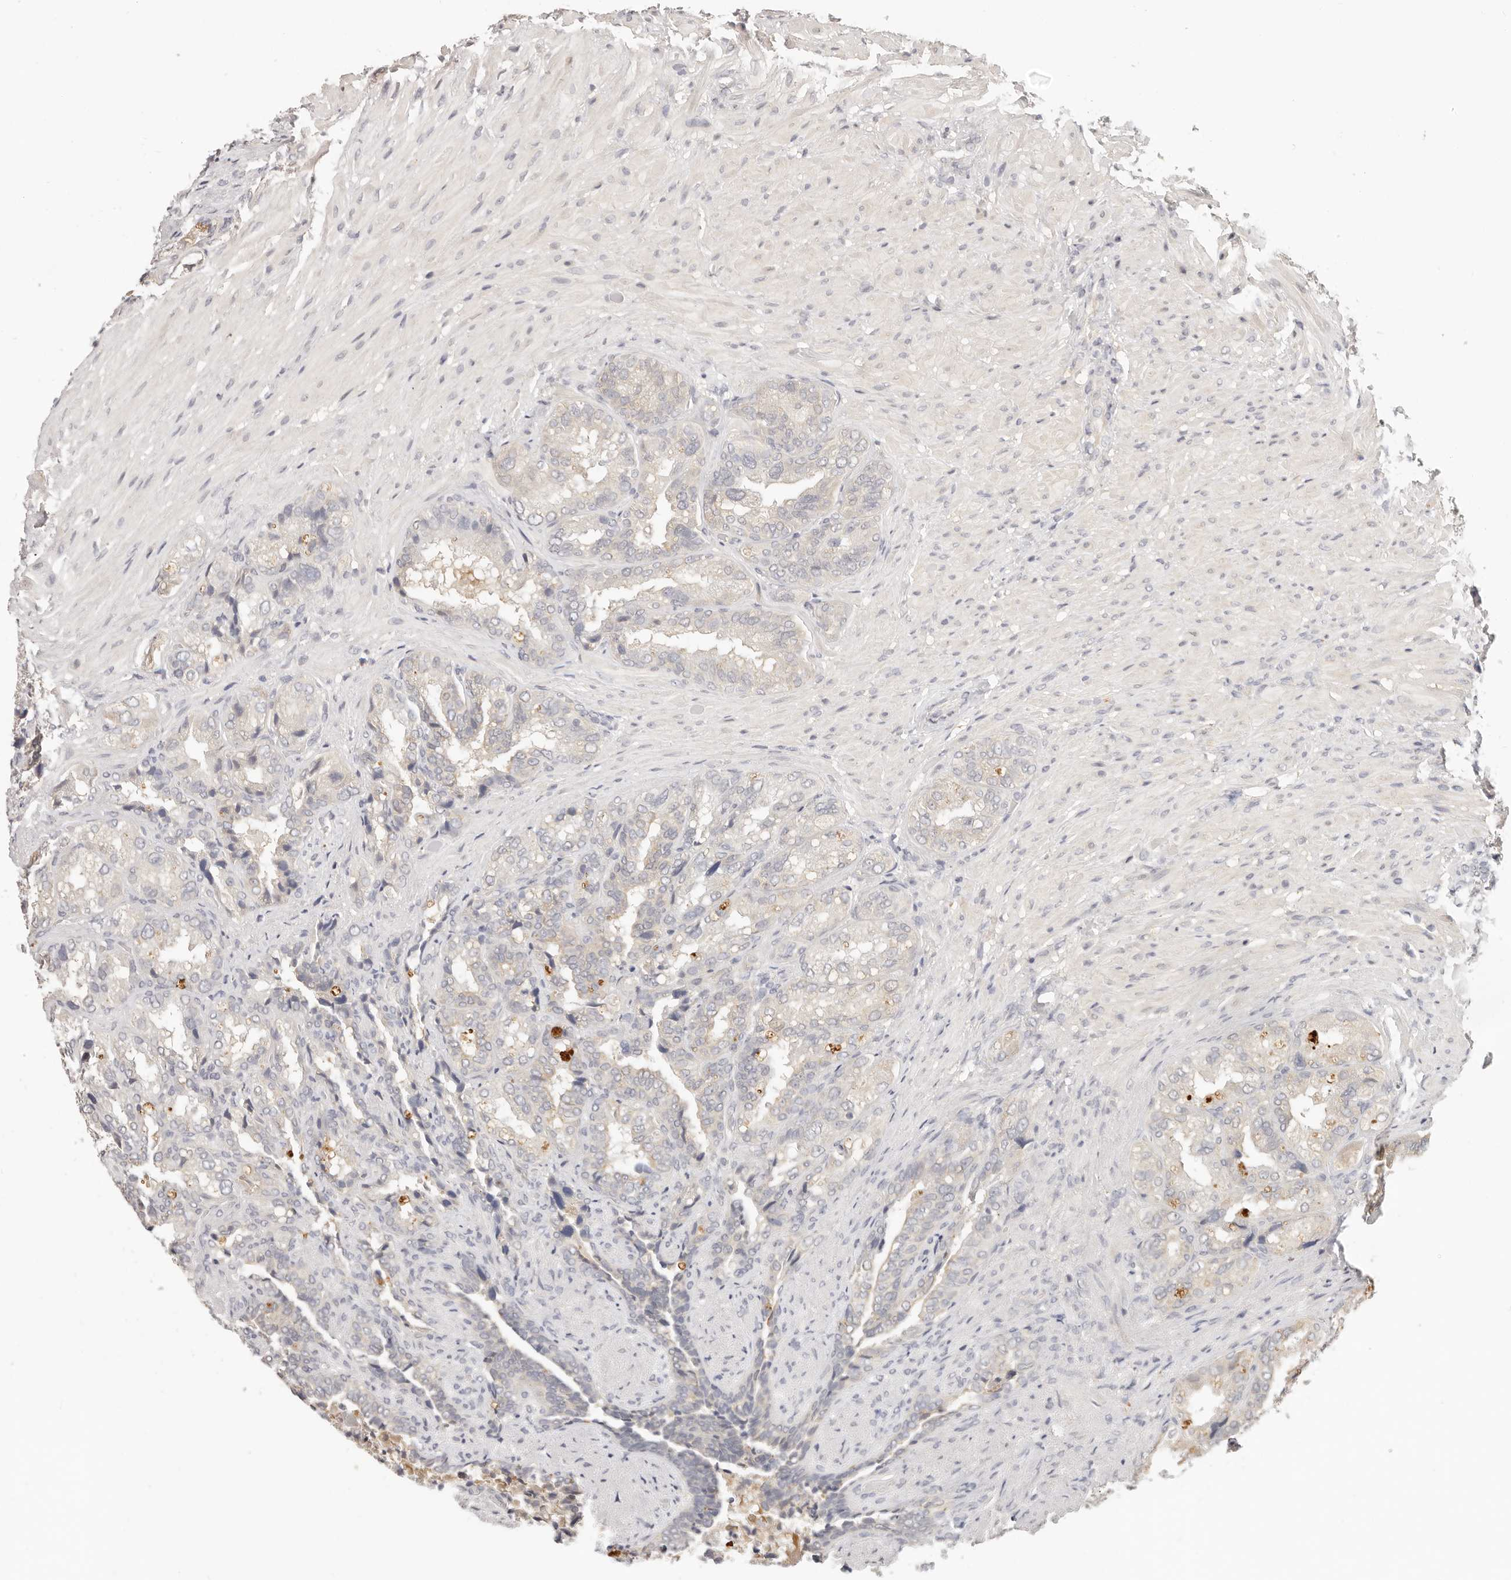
{"staining": {"intensity": "weak", "quantity": "<25%", "location": "cytoplasmic/membranous"}, "tissue": "seminal vesicle", "cell_type": "Glandular cells", "image_type": "normal", "snomed": [{"axis": "morphology", "description": "Normal tissue, NOS"}, {"axis": "topography", "description": "Seminal veicle"}, {"axis": "topography", "description": "Peripheral nerve tissue"}], "caption": "This is a photomicrograph of immunohistochemistry staining of normal seminal vesicle, which shows no positivity in glandular cells. (Stains: DAB (3,3'-diaminobenzidine) immunohistochemistry (IHC) with hematoxylin counter stain, Microscopy: brightfield microscopy at high magnification).", "gene": "GGPS1", "patient": {"sex": "male", "age": 63}}